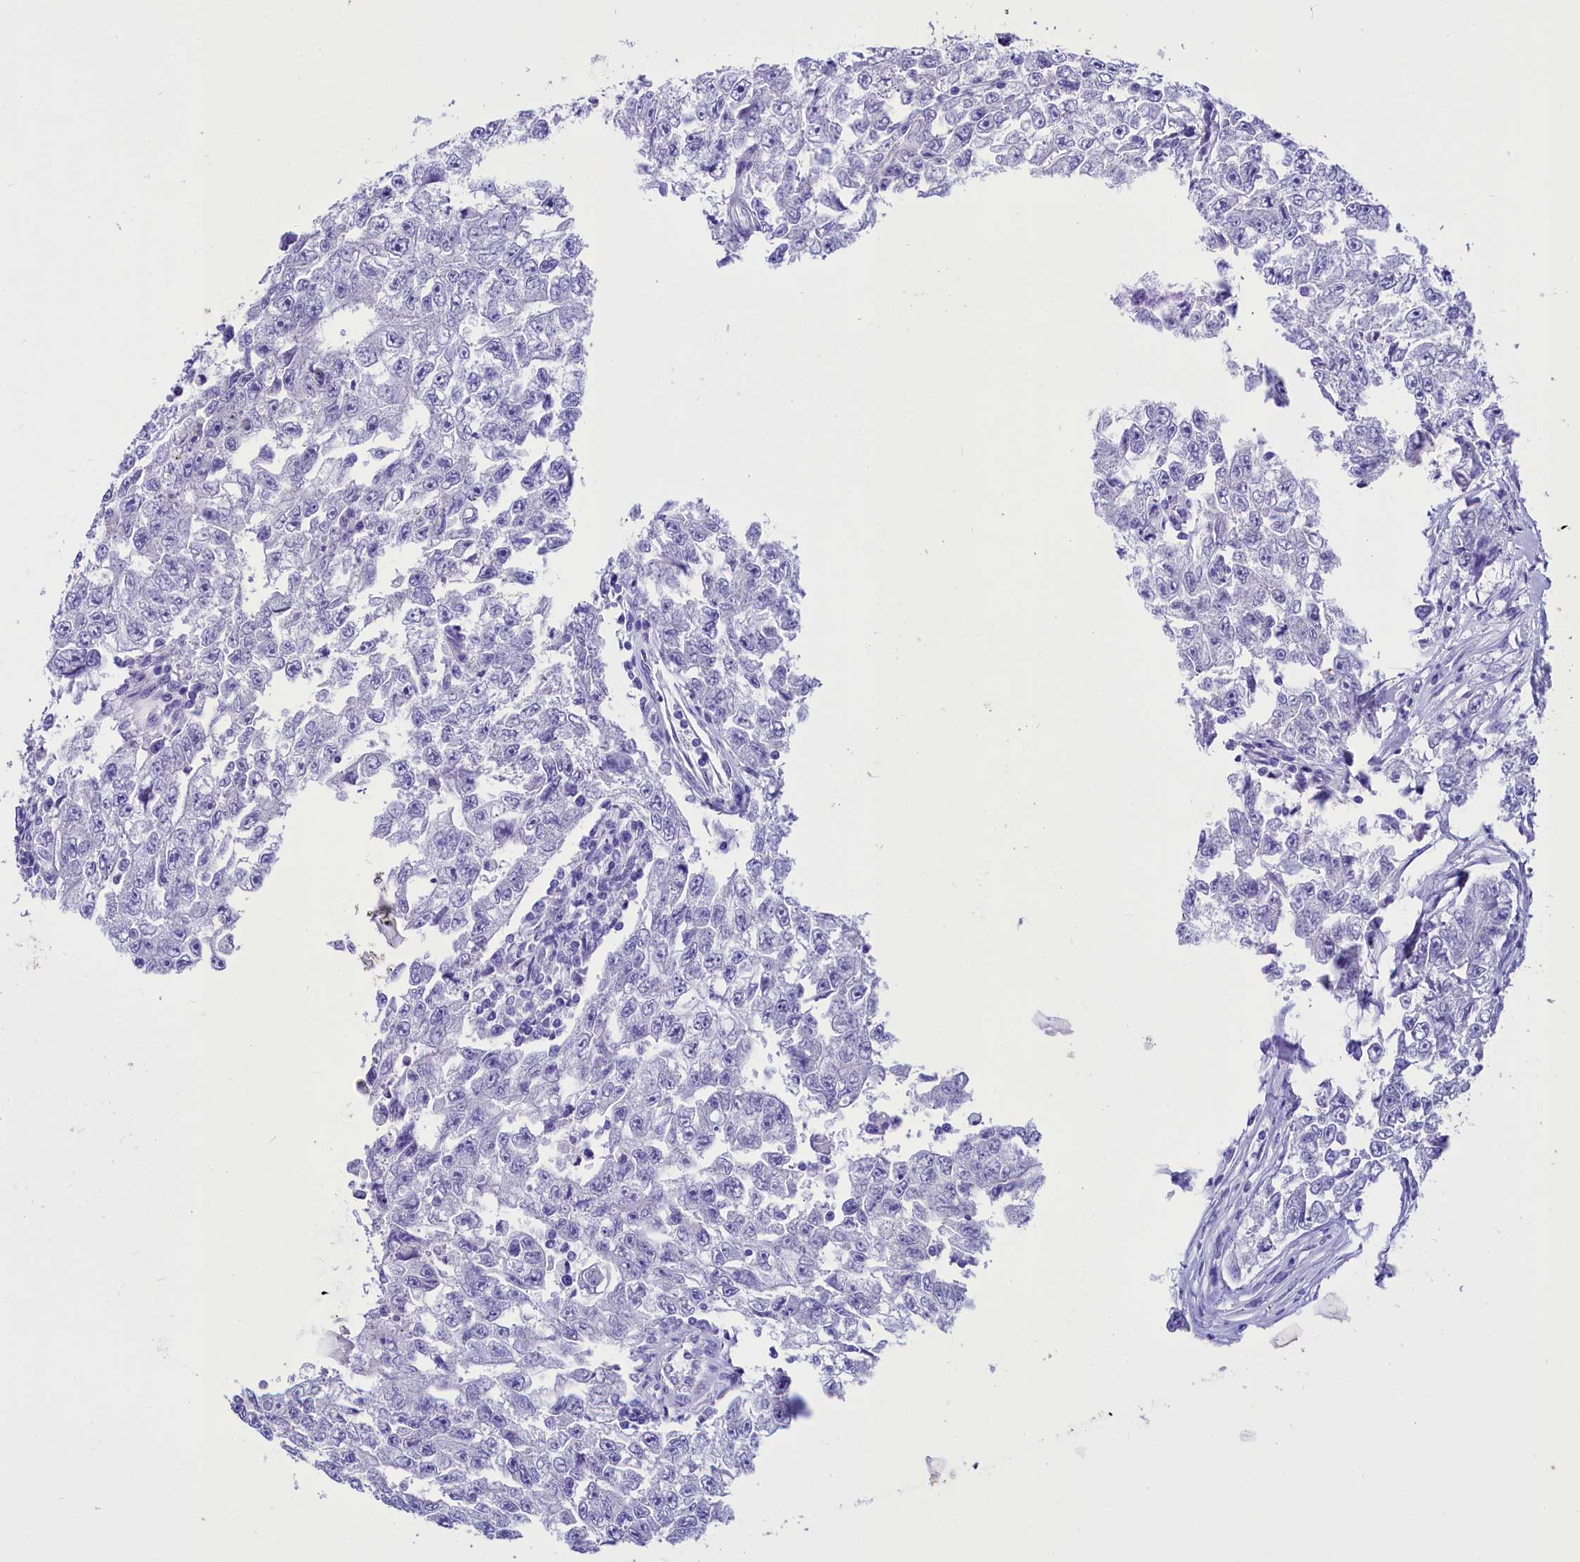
{"staining": {"intensity": "negative", "quantity": "none", "location": "none"}, "tissue": "testis cancer", "cell_type": "Tumor cells", "image_type": "cancer", "snomed": [{"axis": "morphology", "description": "Carcinoma, Embryonal, NOS"}, {"axis": "topography", "description": "Testis"}], "caption": "Testis embryonal carcinoma was stained to show a protein in brown. There is no significant staining in tumor cells.", "gene": "TTC36", "patient": {"sex": "male", "age": 17}}